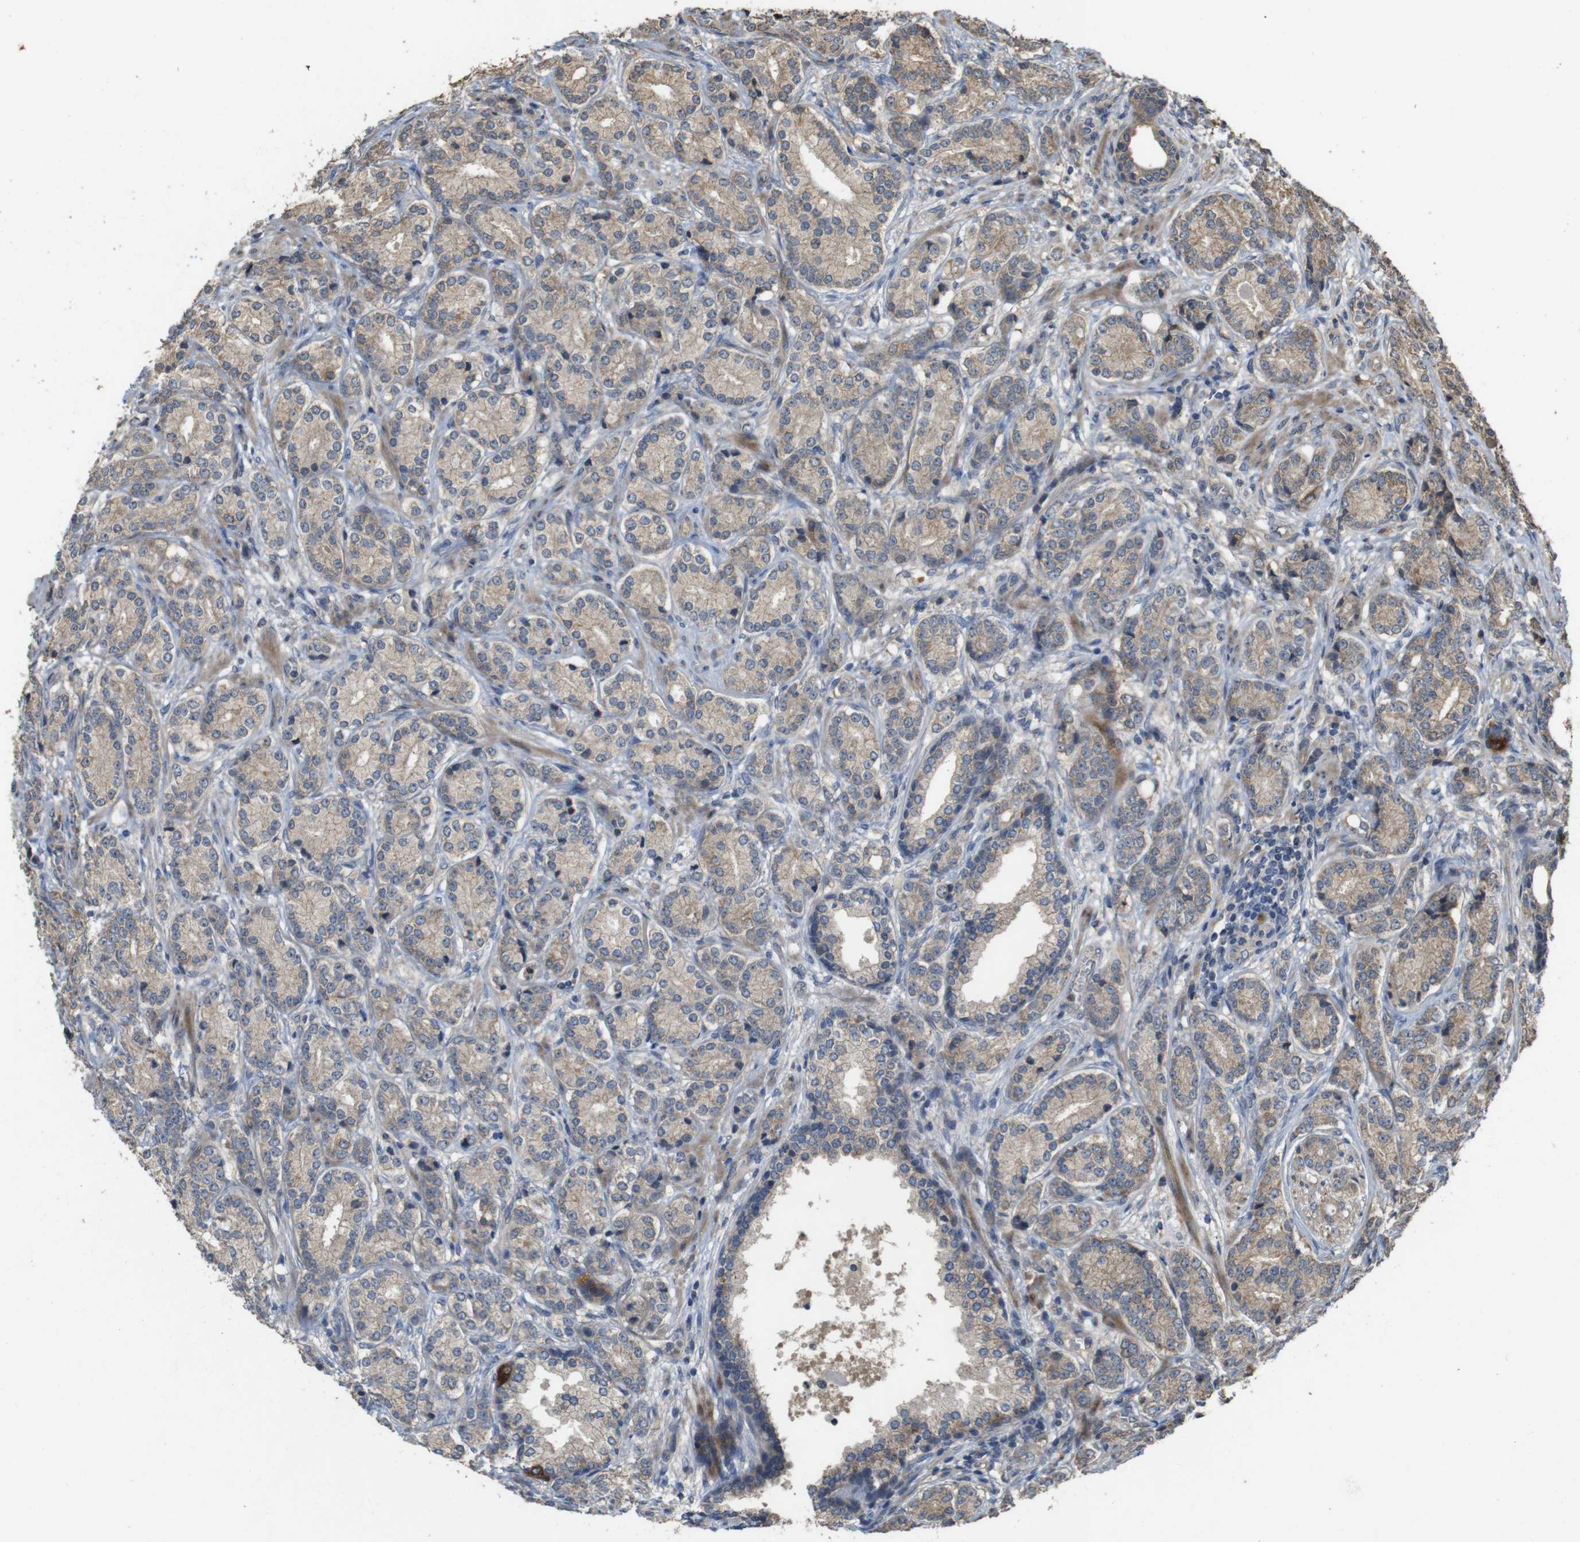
{"staining": {"intensity": "weak", "quantity": ">75%", "location": "cytoplasmic/membranous"}, "tissue": "prostate cancer", "cell_type": "Tumor cells", "image_type": "cancer", "snomed": [{"axis": "morphology", "description": "Adenocarcinoma, High grade"}, {"axis": "topography", "description": "Prostate"}], "caption": "Human prostate high-grade adenocarcinoma stained with a protein marker shows weak staining in tumor cells.", "gene": "PCDHB10", "patient": {"sex": "male", "age": 61}}